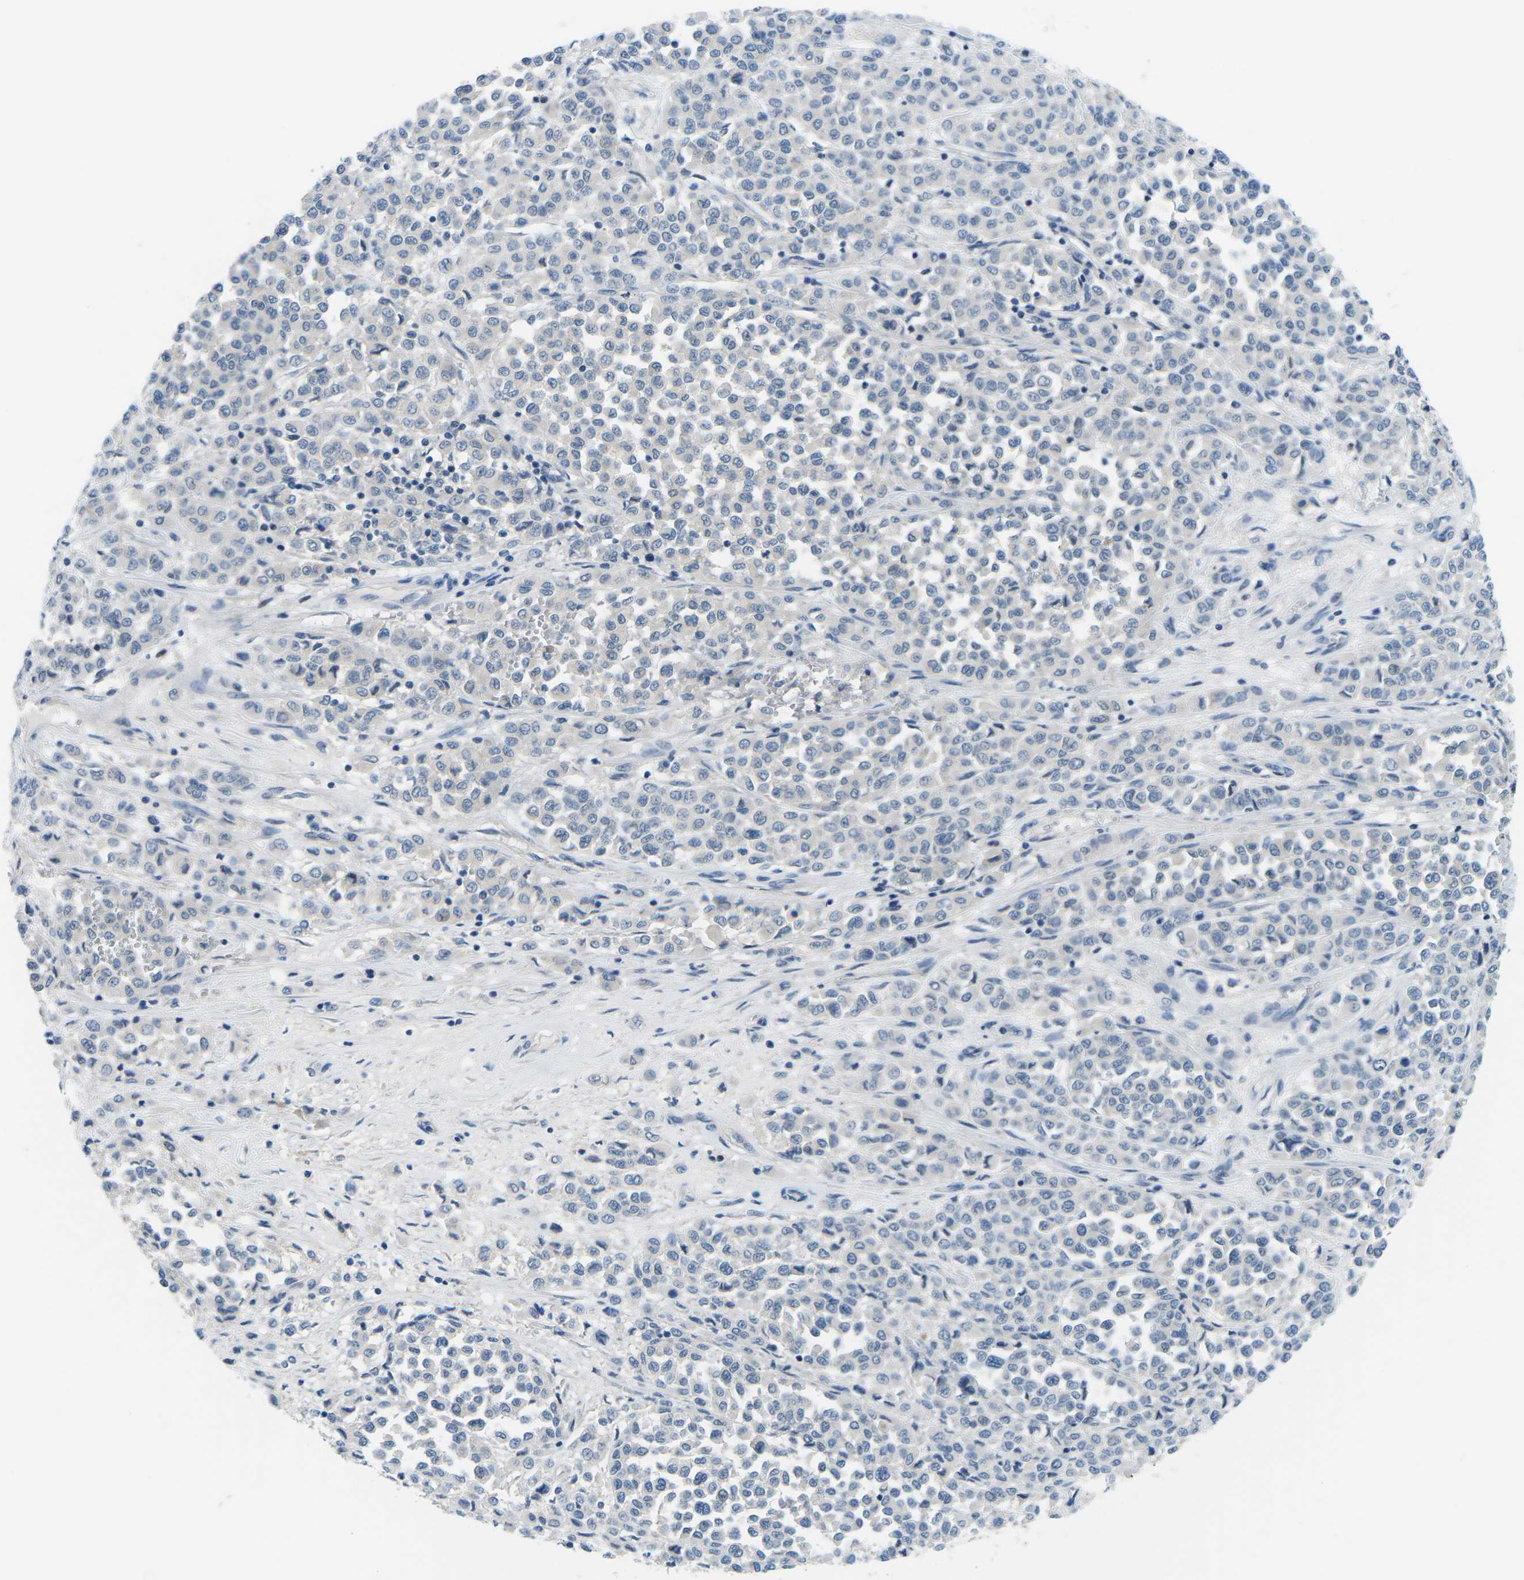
{"staining": {"intensity": "negative", "quantity": "none", "location": "none"}, "tissue": "melanoma", "cell_type": "Tumor cells", "image_type": "cancer", "snomed": [{"axis": "morphology", "description": "Malignant melanoma, Metastatic site"}, {"axis": "topography", "description": "Pancreas"}], "caption": "The photomicrograph demonstrates no significant positivity in tumor cells of malignant melanoma (metastatic site). (DAB (3,3'-diaminobenzidine) IHC, high magnification).", "gene": "CTNND1", "patient": {"sex": "female", "age": 30}}